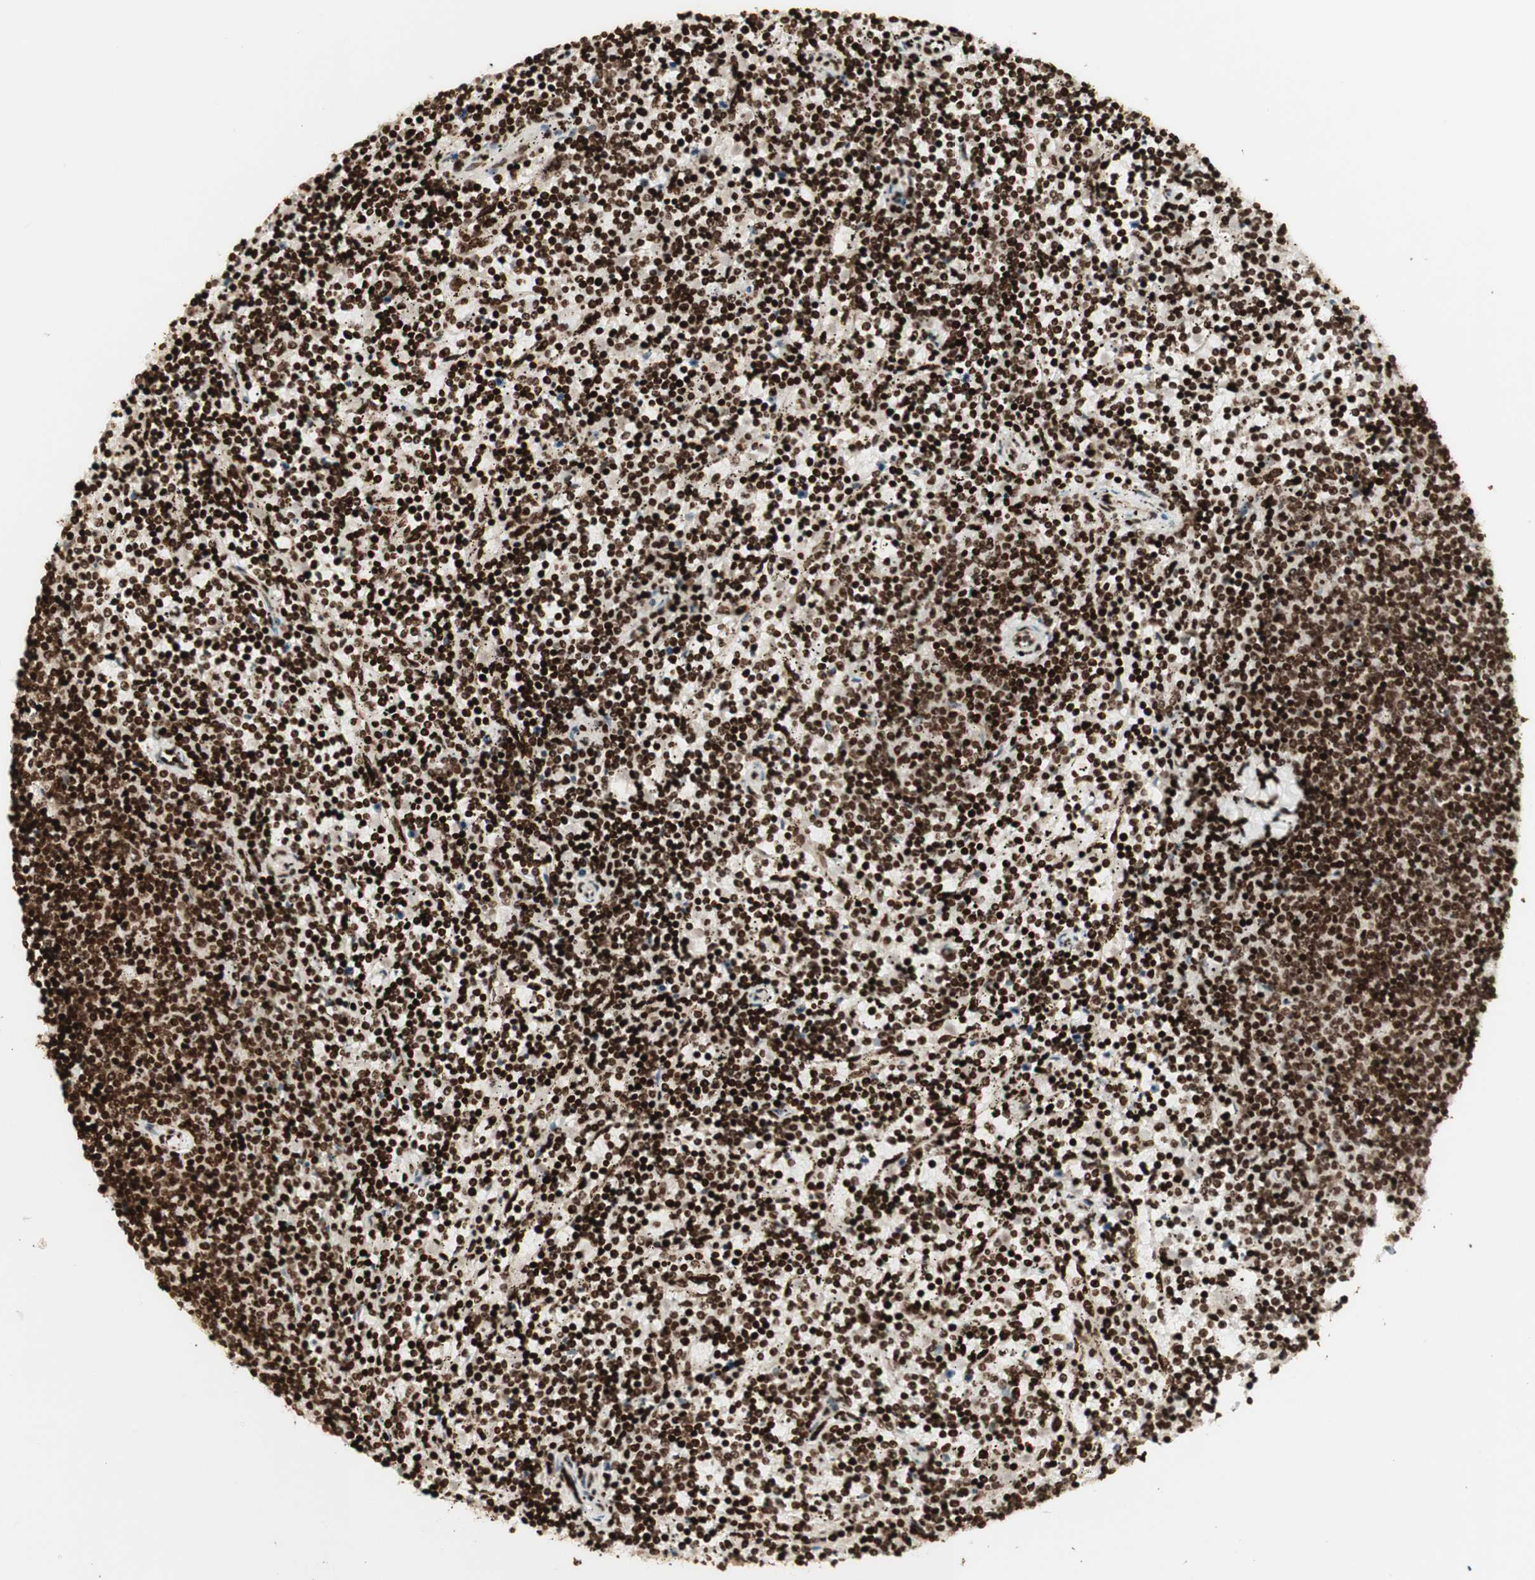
{"staining": {"intensity": "strong", "quantity": ">75%", "location": "nuclear"}, "tissue": "lymphoma", "cell_type": "Tumor cells", "image_type": "cancer", "snomed": [{"axis": "morphology", "description": "Malignant lymphoma, non-Hodgkin's type, Low grade"}, {"axis": "topography", "description": "Spleen"}], "caption": "The photomicrograph shows immunohistochemical staining of malignant lymphoma, non-Hodgkin's type (low-grade). There is strong nuclear expression is identified in about >75% of tumor cells.", "gene": "NCAPD2", "patient": {"sex": "female", "age": 50}}